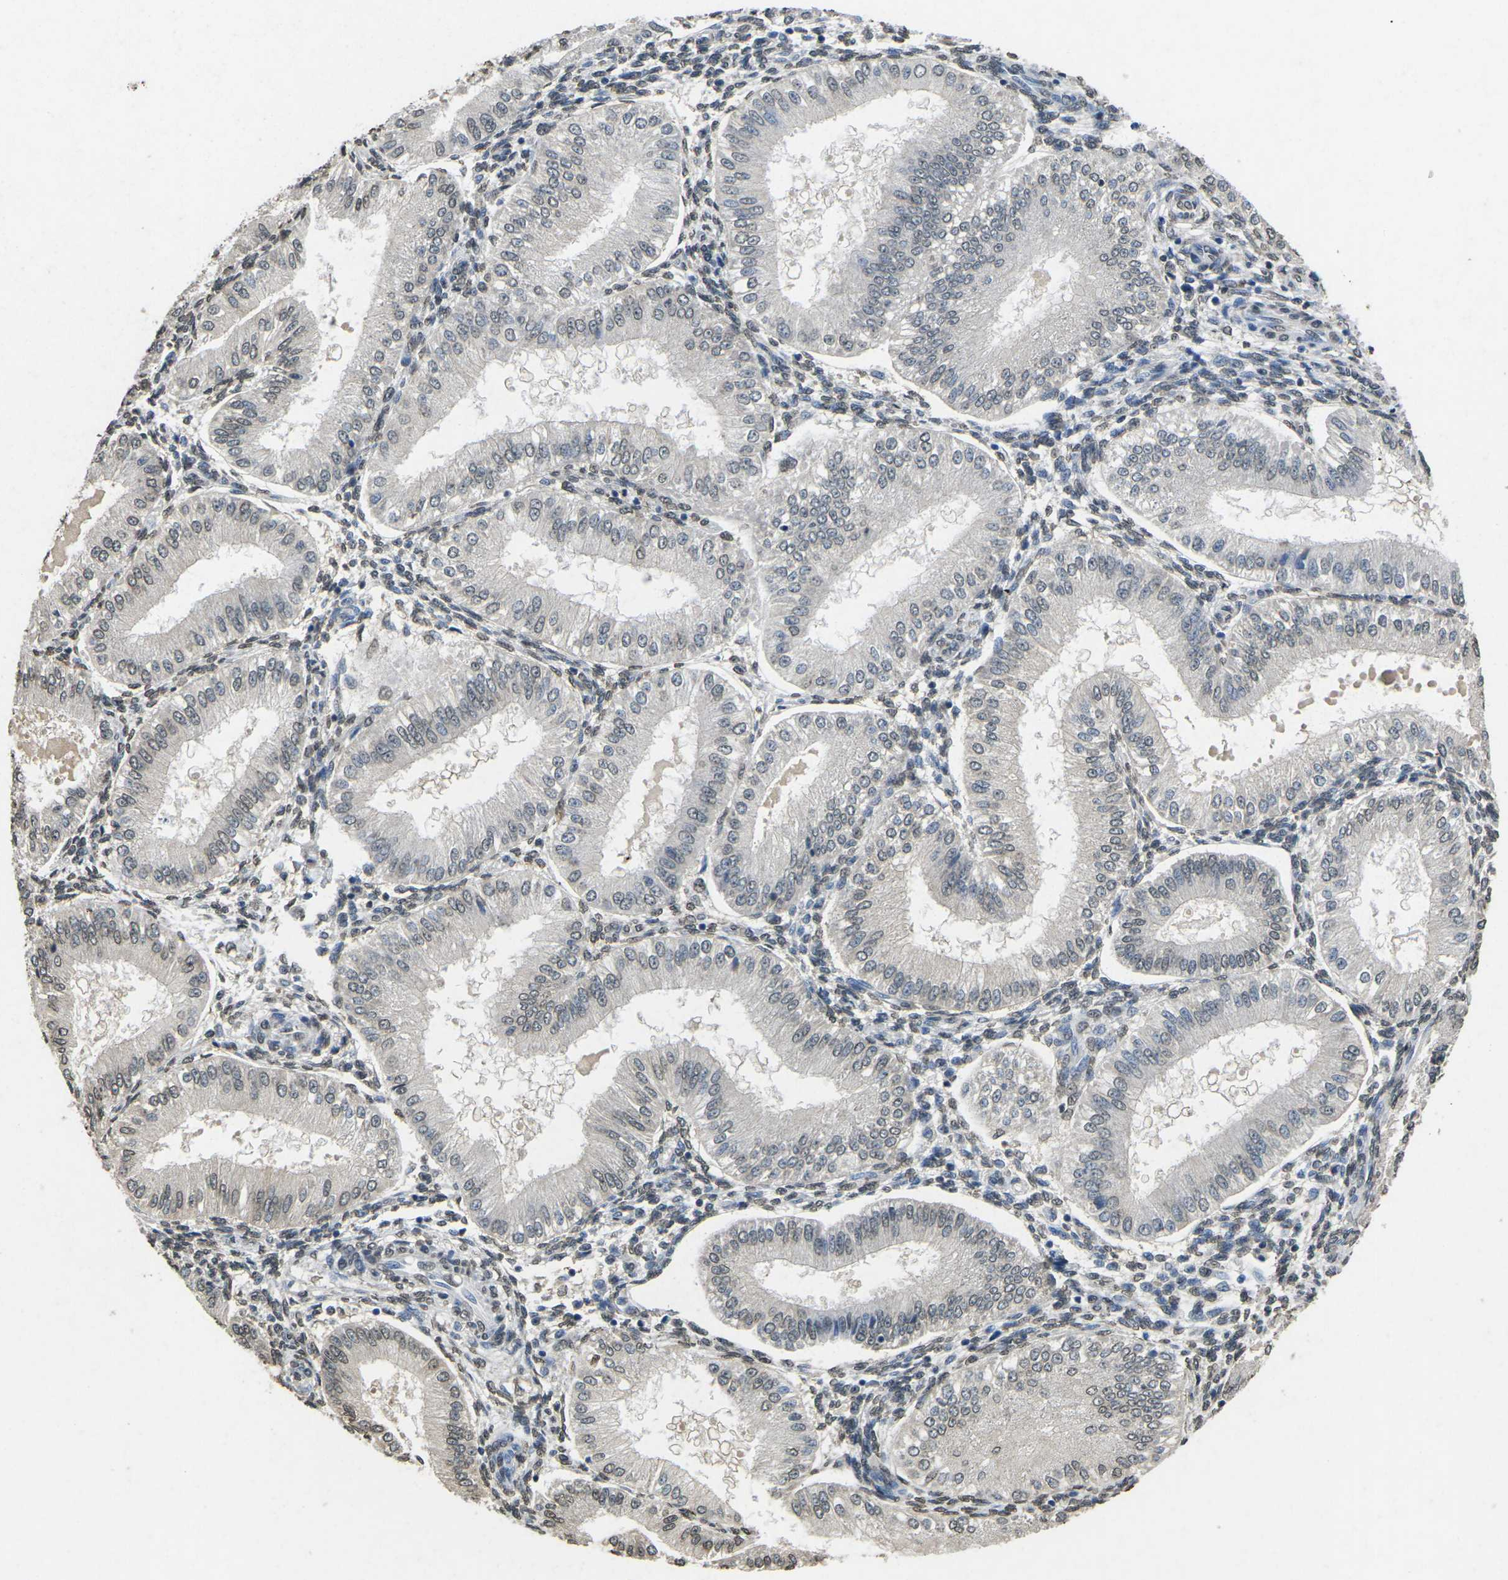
{"staining": {"intensity": "negative", "quantity": "none", "location": "none"}, "tissue": "endometrium", "cell_type": "Cells in endometrial stroma", "image_type": "normal", "snomed": [{"axis": "morphology", "description": "Normal tissue, NOS"}, {"axis": "topography", "description": "Endometrium"}], "caption": "DAB immunohistochemical staining of unremarkable human endometrium demonstrates no significant positivity in cells in endometrial stroma.", "gene": "SCNN1B", "patient": {"sex": "female", "age": 39}}